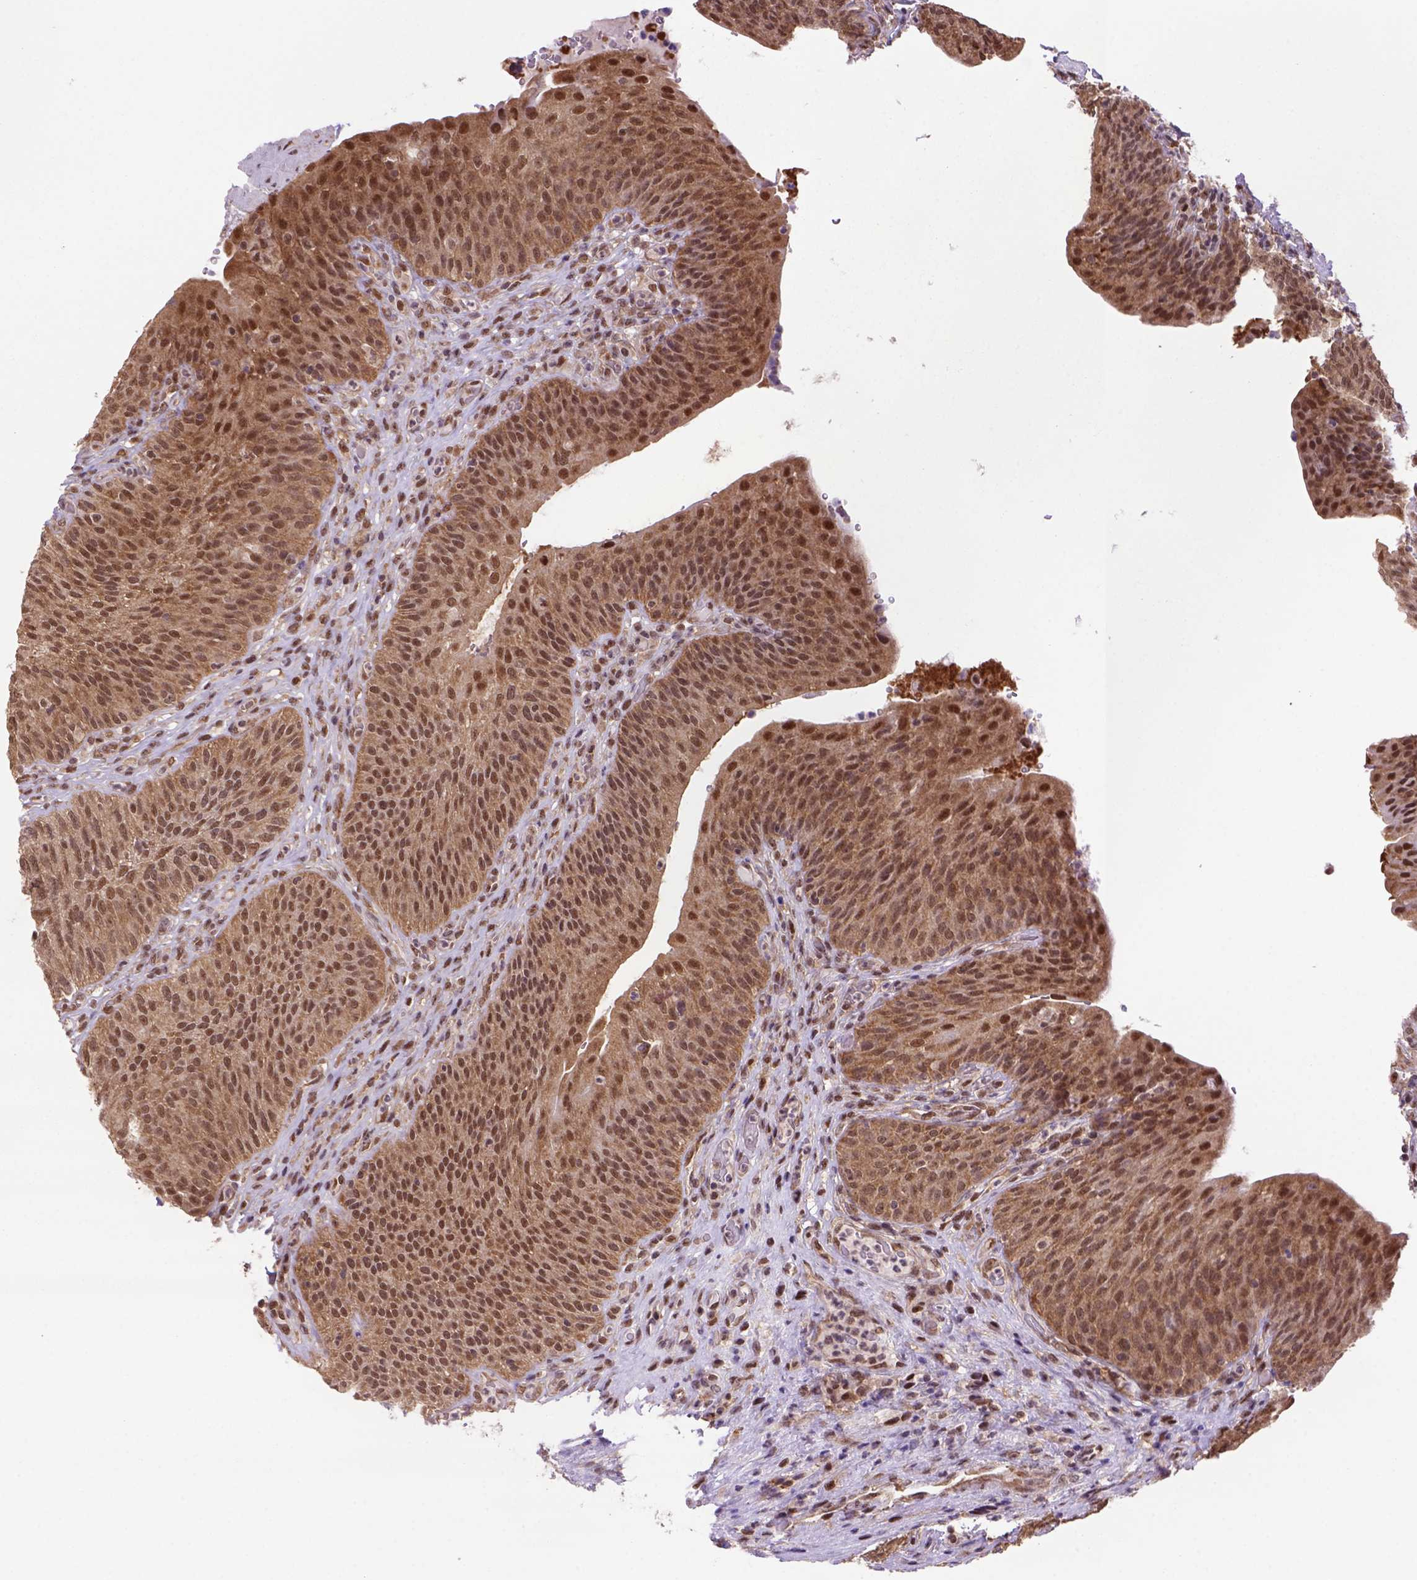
{"staining": {"intensity": "moderate", "quantity": ">75%", "location": "cytoplasmic/membranous,nuclear"}, "tissue": "urinary bladder", "cell_type": "Urothelial cells", "image_type": "normal", "snomed": [{"axis": "morphology", "description": "Normal tissue, NOS"}, {"axis": "topography", "description": "Urinary bladder"}, {"axis": "topography", "description": "Peripheral nerve tissue"}], "caption": "Immunohistochemical staining of benign urinary bladder shows medium levels of moderate cytoplasmic/membranous,nuclear expression in about >75% of urothelial cells.", "gene": "PSMC2", "patient": {"sex": "male", "age": 66}}